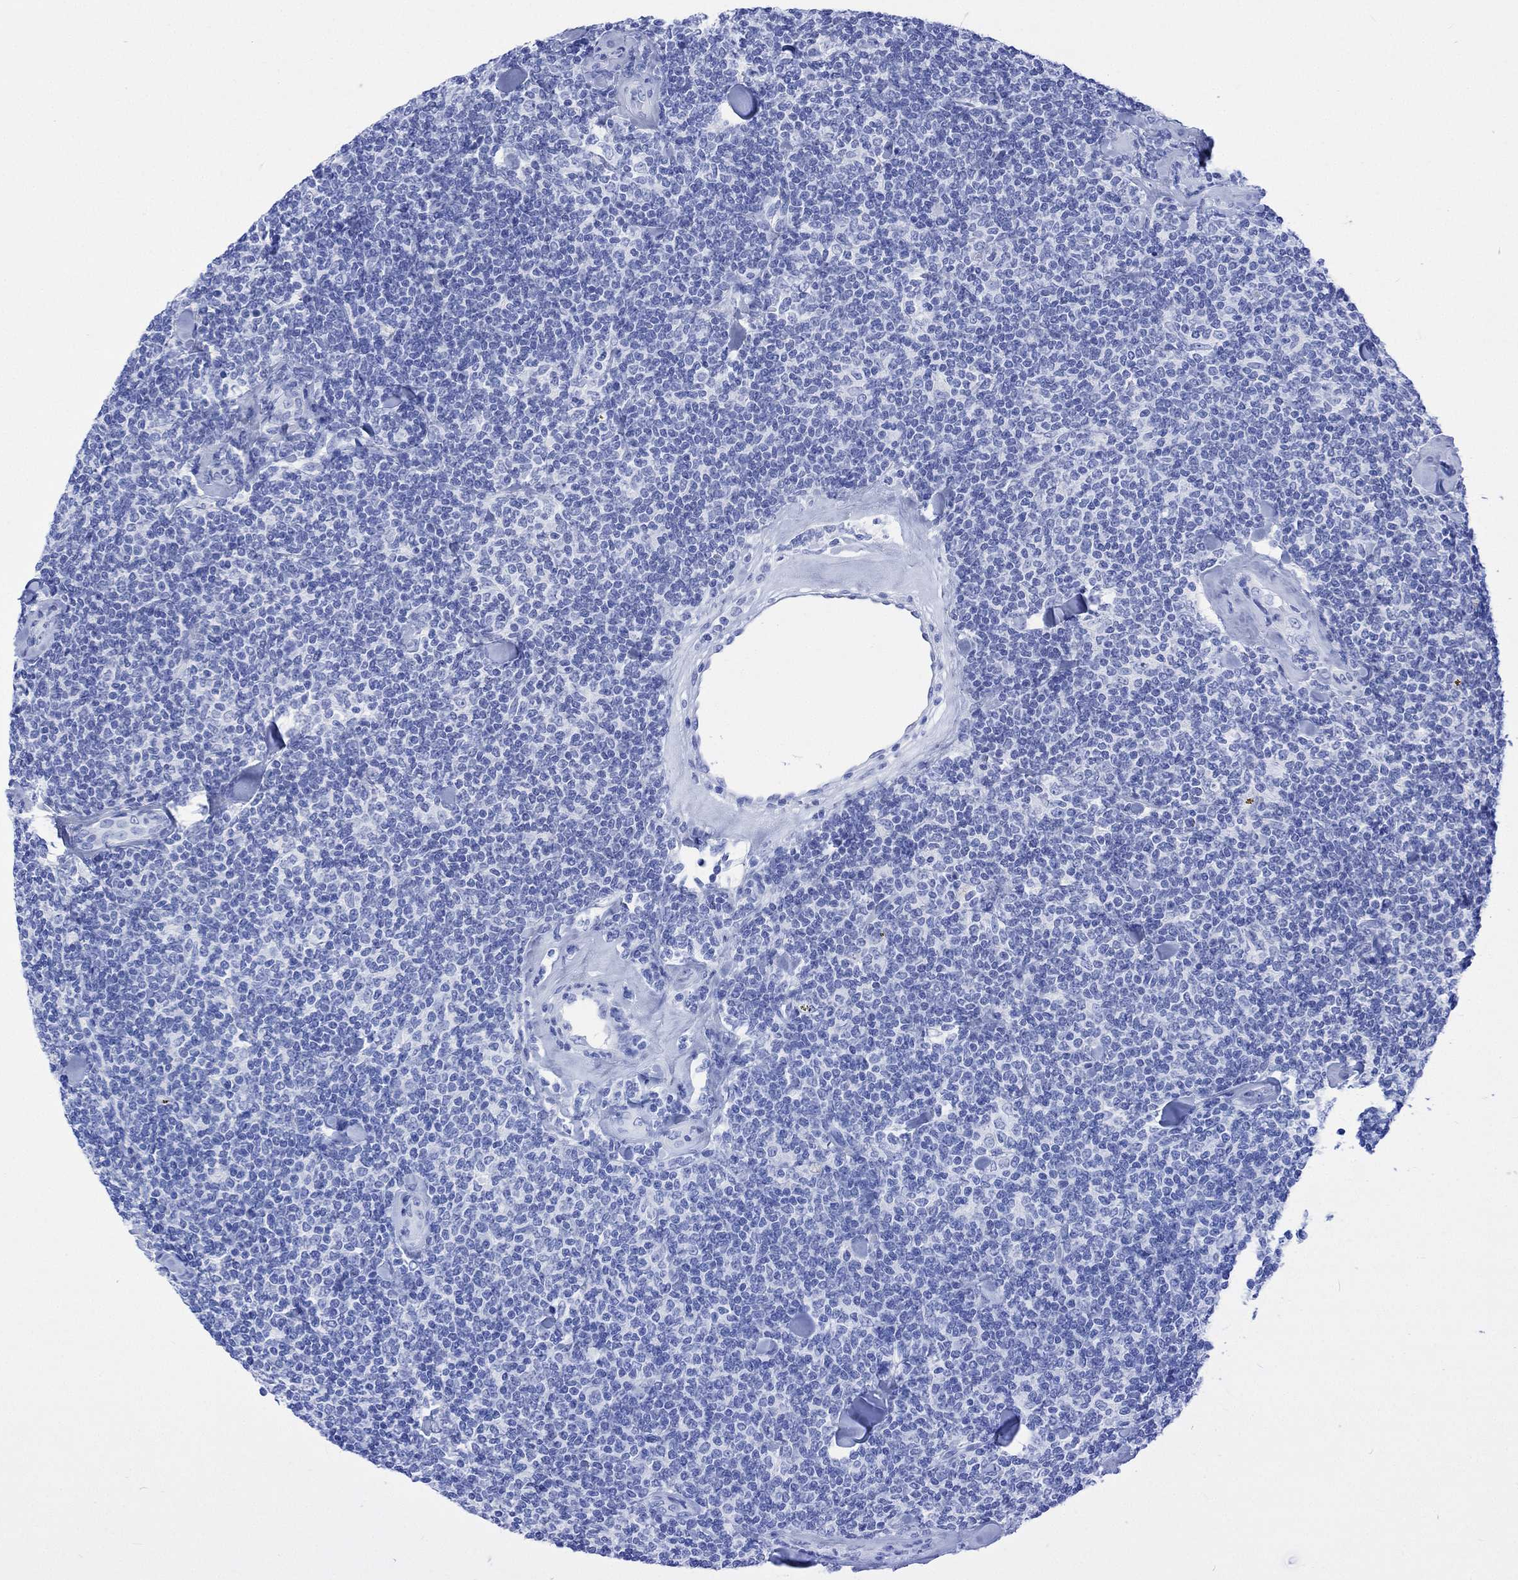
{"staining": {"intensity": "negative", "quantity": "none", "location": "none"}, "tissue": "lymphoma", "cell_type": "Tumor cells", "image_type": "cancer", "snomed": [{"axis": "morphology", "description": "Malignant lymphoma, non-Hodgkin's type, Low grade"}, {"axis": "topography", "description": "Lymph node"}], "caption": "An immunohistochemistry photomicrograph of low-grade malignant lymphoma, non-Hodgkin's type is shown. There is no staining in tumor cells of low-grade malignant lymphoma, non-Hodgkin's type.", "gene": "CELF4", "patient": {"sex": "female", "age": 56}}